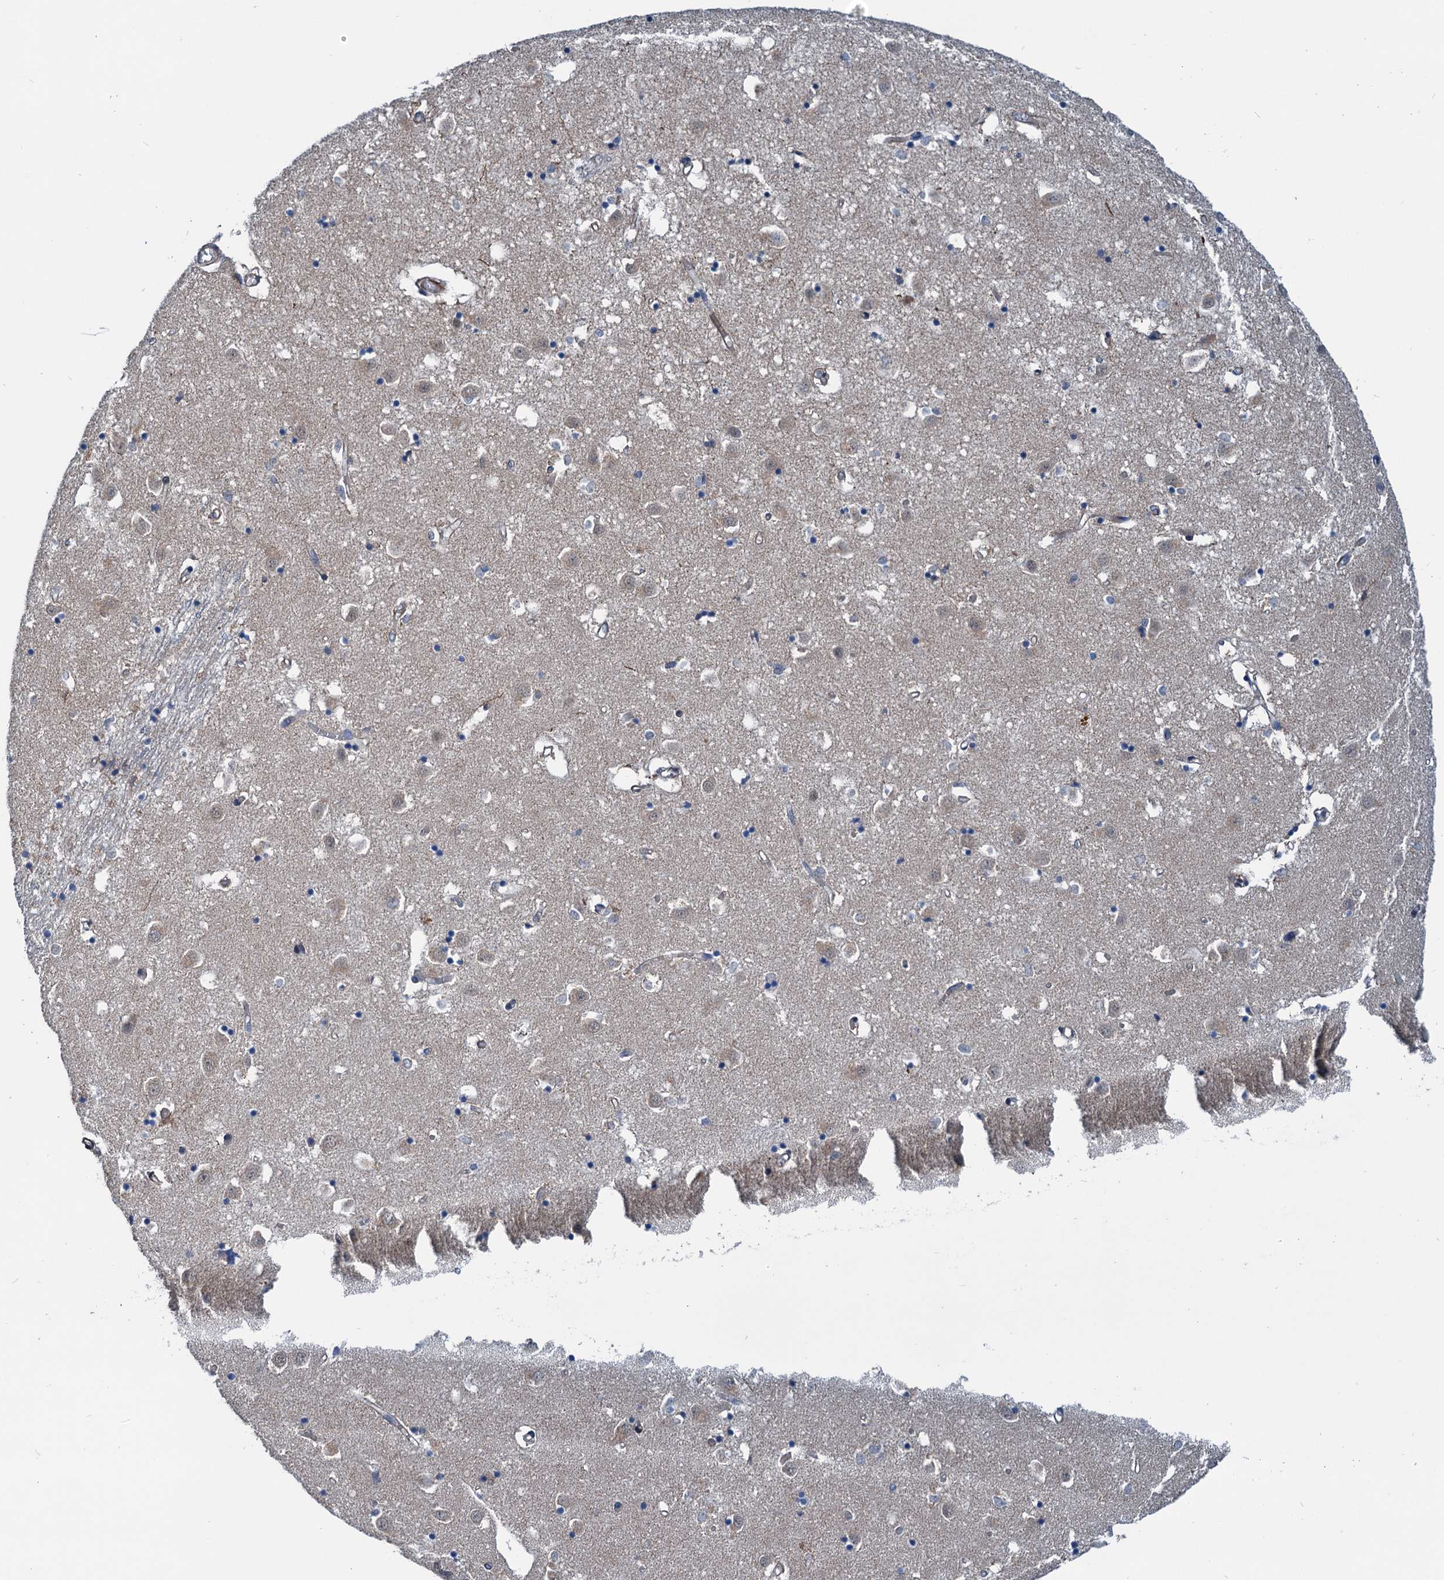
{"staining": {"intensity": "moderate", "quantity": "<25%", "location": "cytoplasmic/membranous"}, "tissue": "caudate", "cell_type": "Glial cells", "image_type": "normal", "snomed": [{"axis": "morphology", "description": "Normal tissue, NOS"}, {"axis": "topography", "description": "Lateral ventricle wall"}], "caption": "Caudate stained with a brown dye reveals moderate cytoplasmic/membranous positive expression in about <25% of glial cells.", "gene": "ELAC1", "patient": {"sex": "male", "age": 70}}